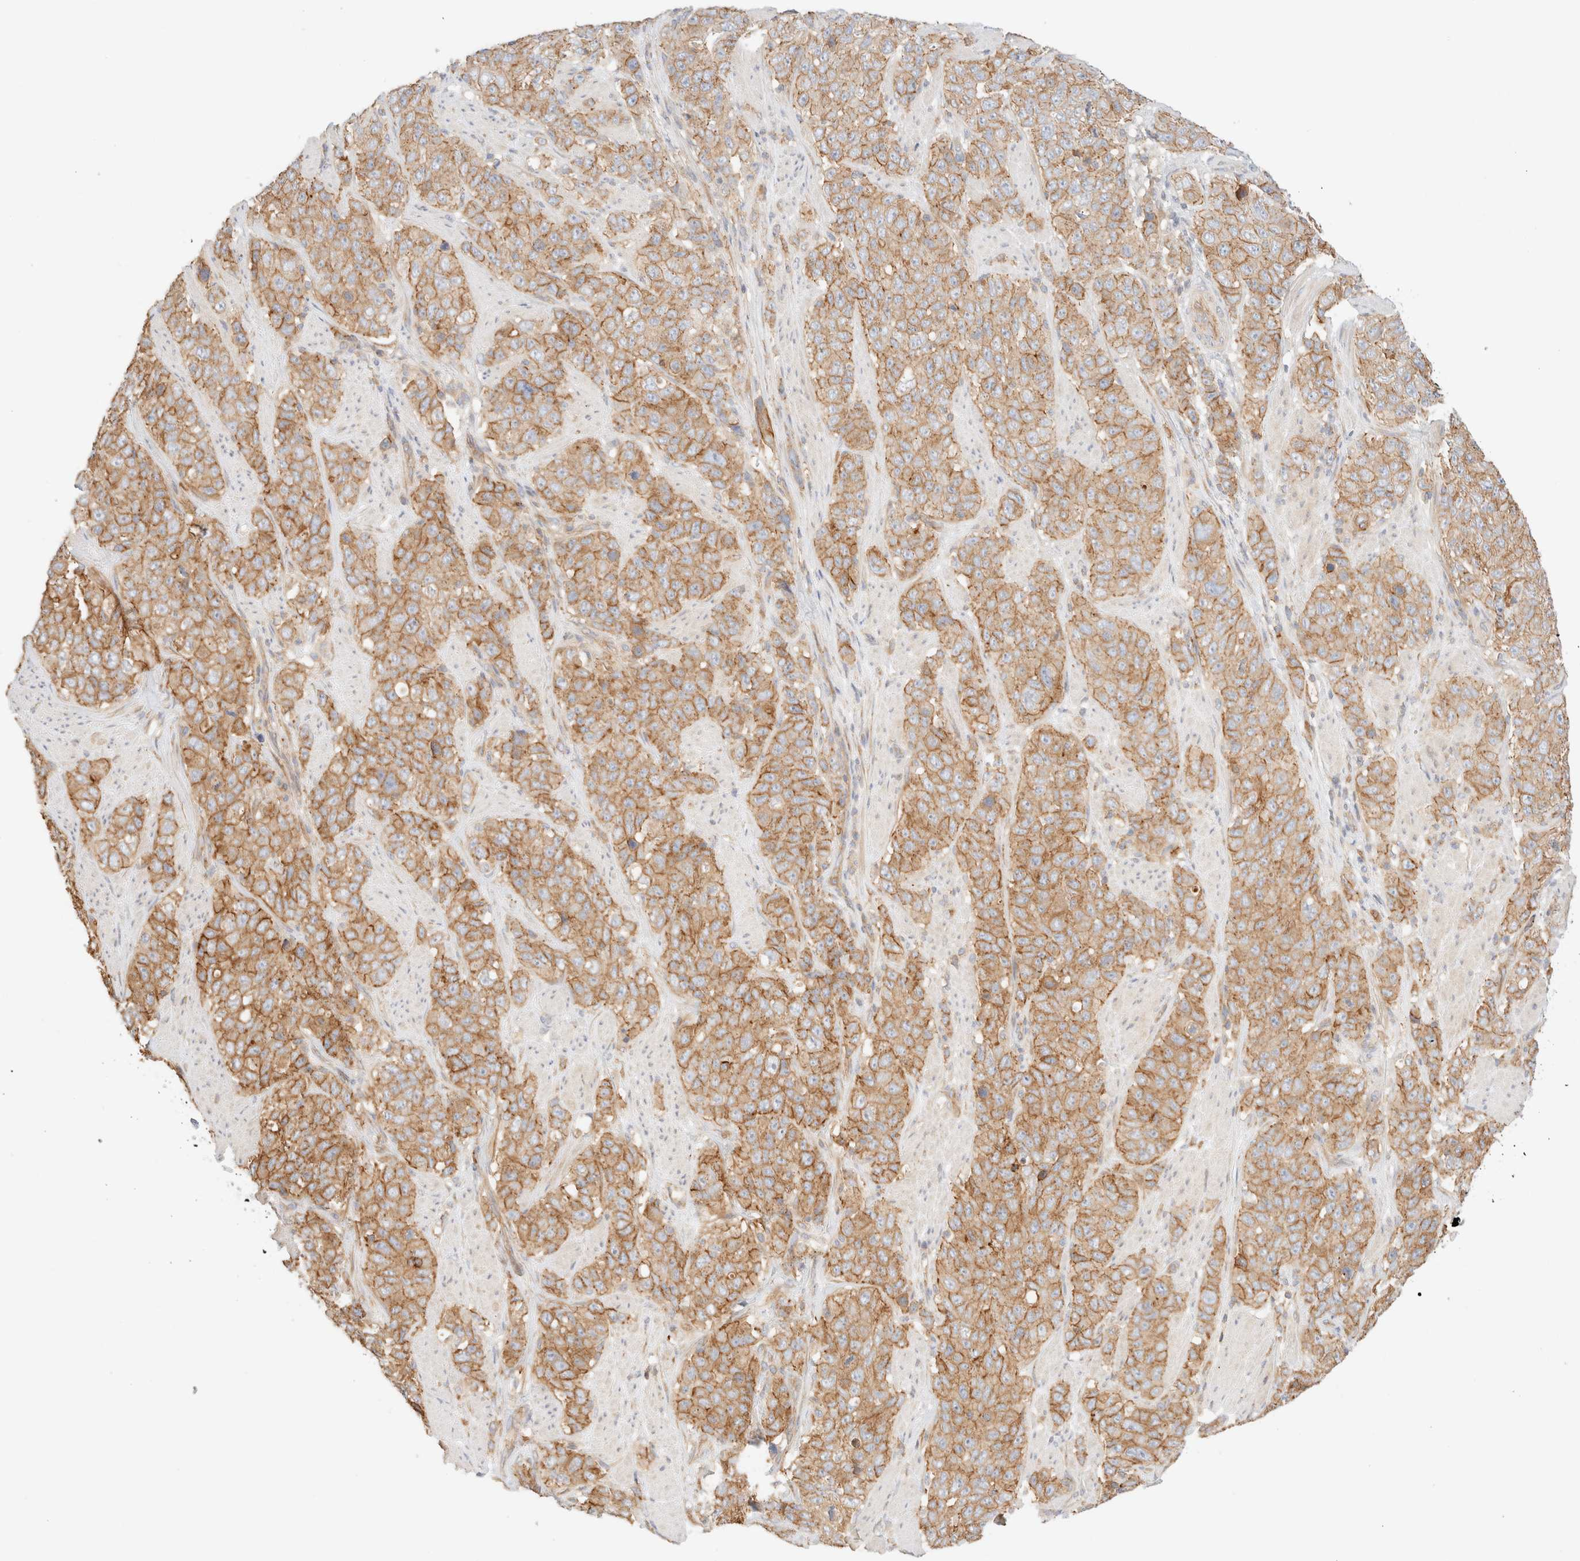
{"staining": {"intensity": "moderate", "quantity": ">75%", "location": "cytoplasmic/membranous"}, "tissue": "stomach cancer", "cell_type": "Tumor cells", "image_type": "cancer", "snomed": [{"axis": "morphology", "description": "Adenocarcinoma, NOS"}, {"axis": "topography", "description": "Stomach"}], "caption": "A medium amount of moderate cytoplasmic/membranous staining is present in approximately >75% of tumor cells in stomach cancer tissue.", "gene": "MYO10", "patient": {"sex": "male", "age": 48}}